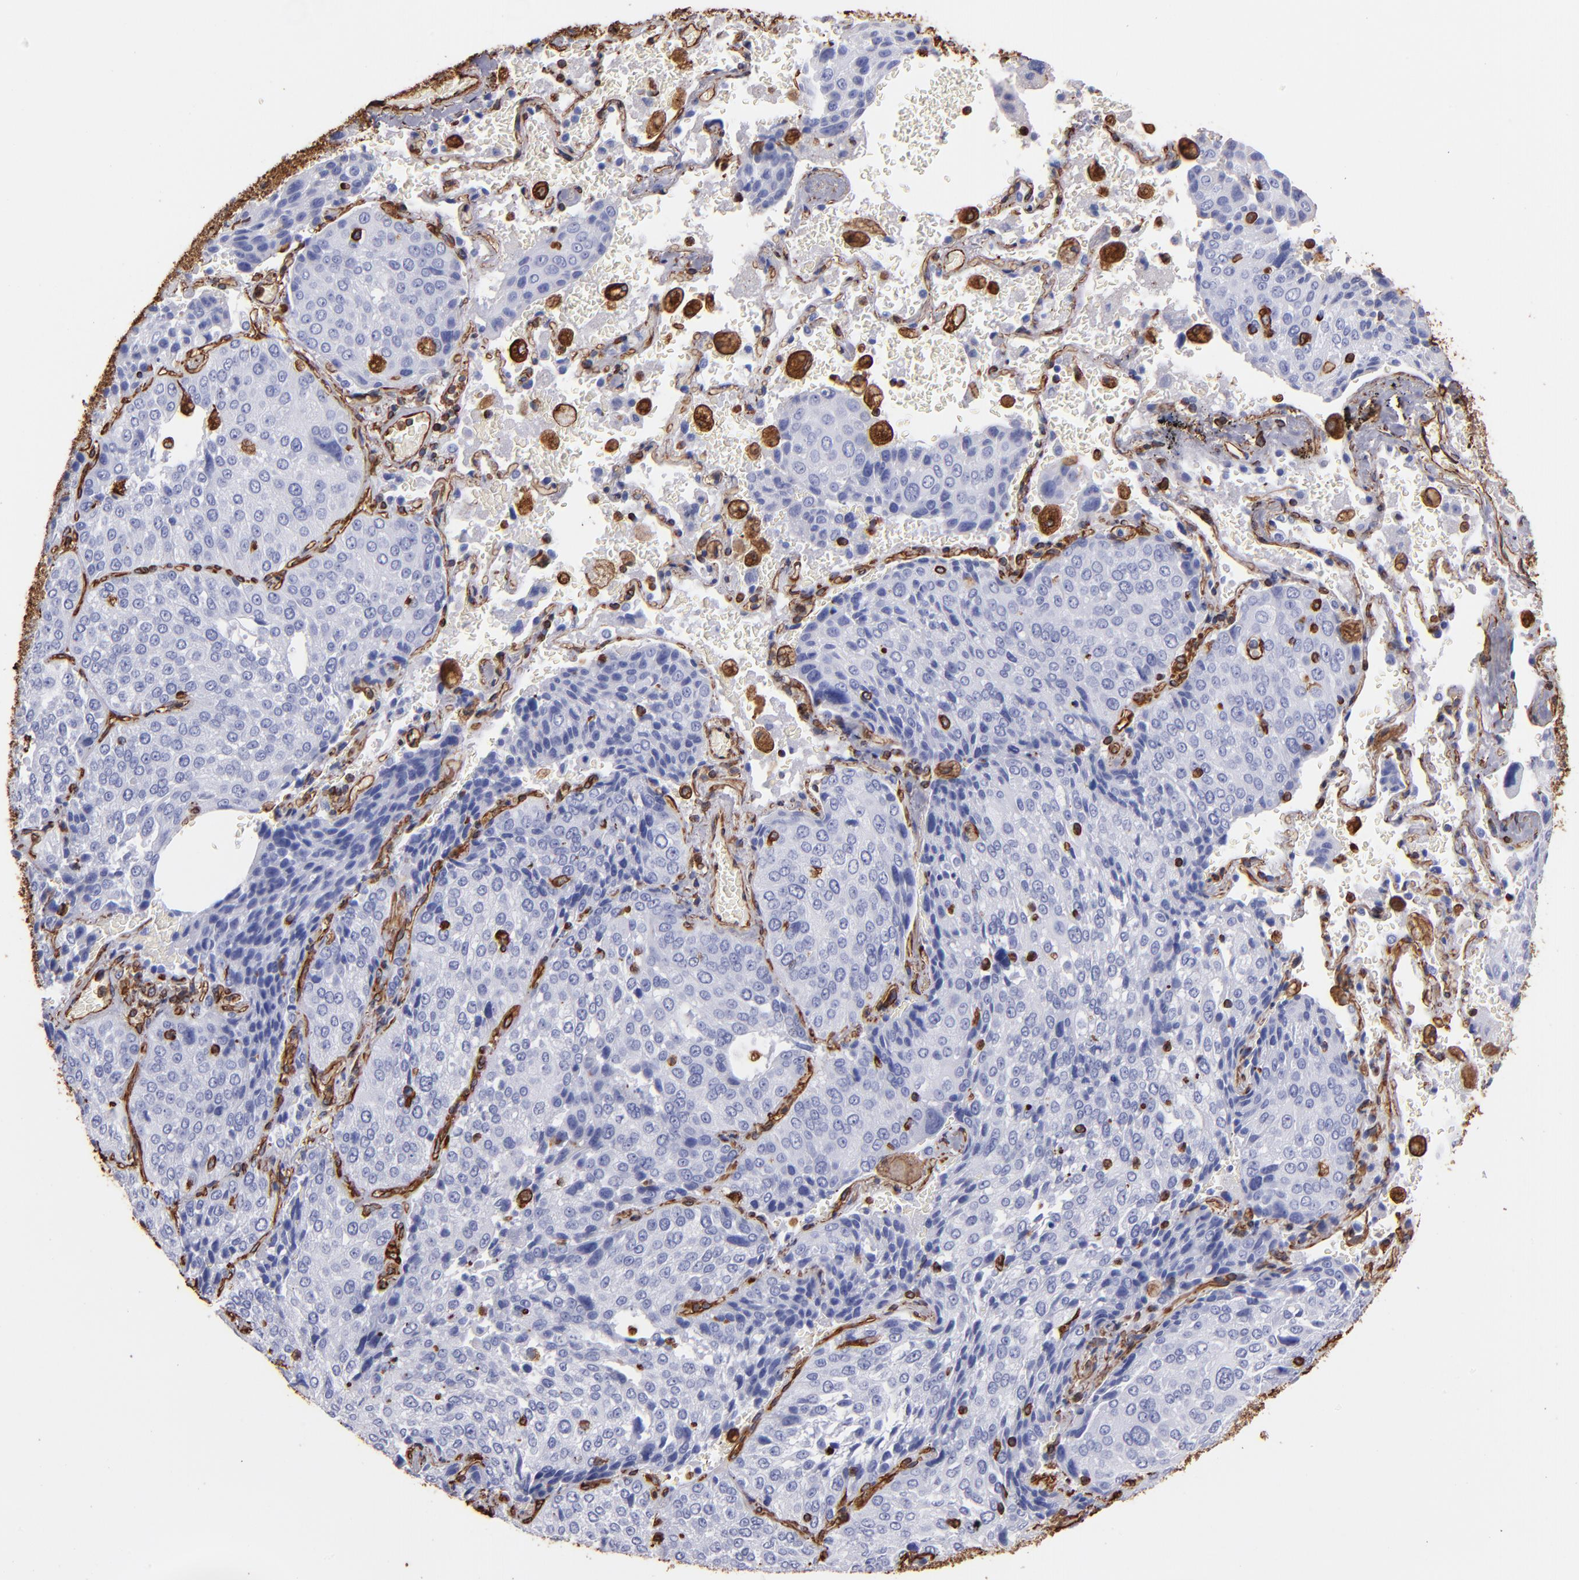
{"staining": {"intensity": "negative", "quantity": "none", "location": "none"}, "tissue": "lung cancer", "cell_type": "Tumor cells", "image_type": "cancer", "snomed": [{"axis": "morphology", "description": "Squamous cell carcinoma, NOS"}, {"axis": "topography", "description": "Lung"}], "caption": "Tumor cells show no significant positivity in squamous cell carcinoma (lung).", "gene": "VIM", "patient": {"sex": "male", "age": 54}}